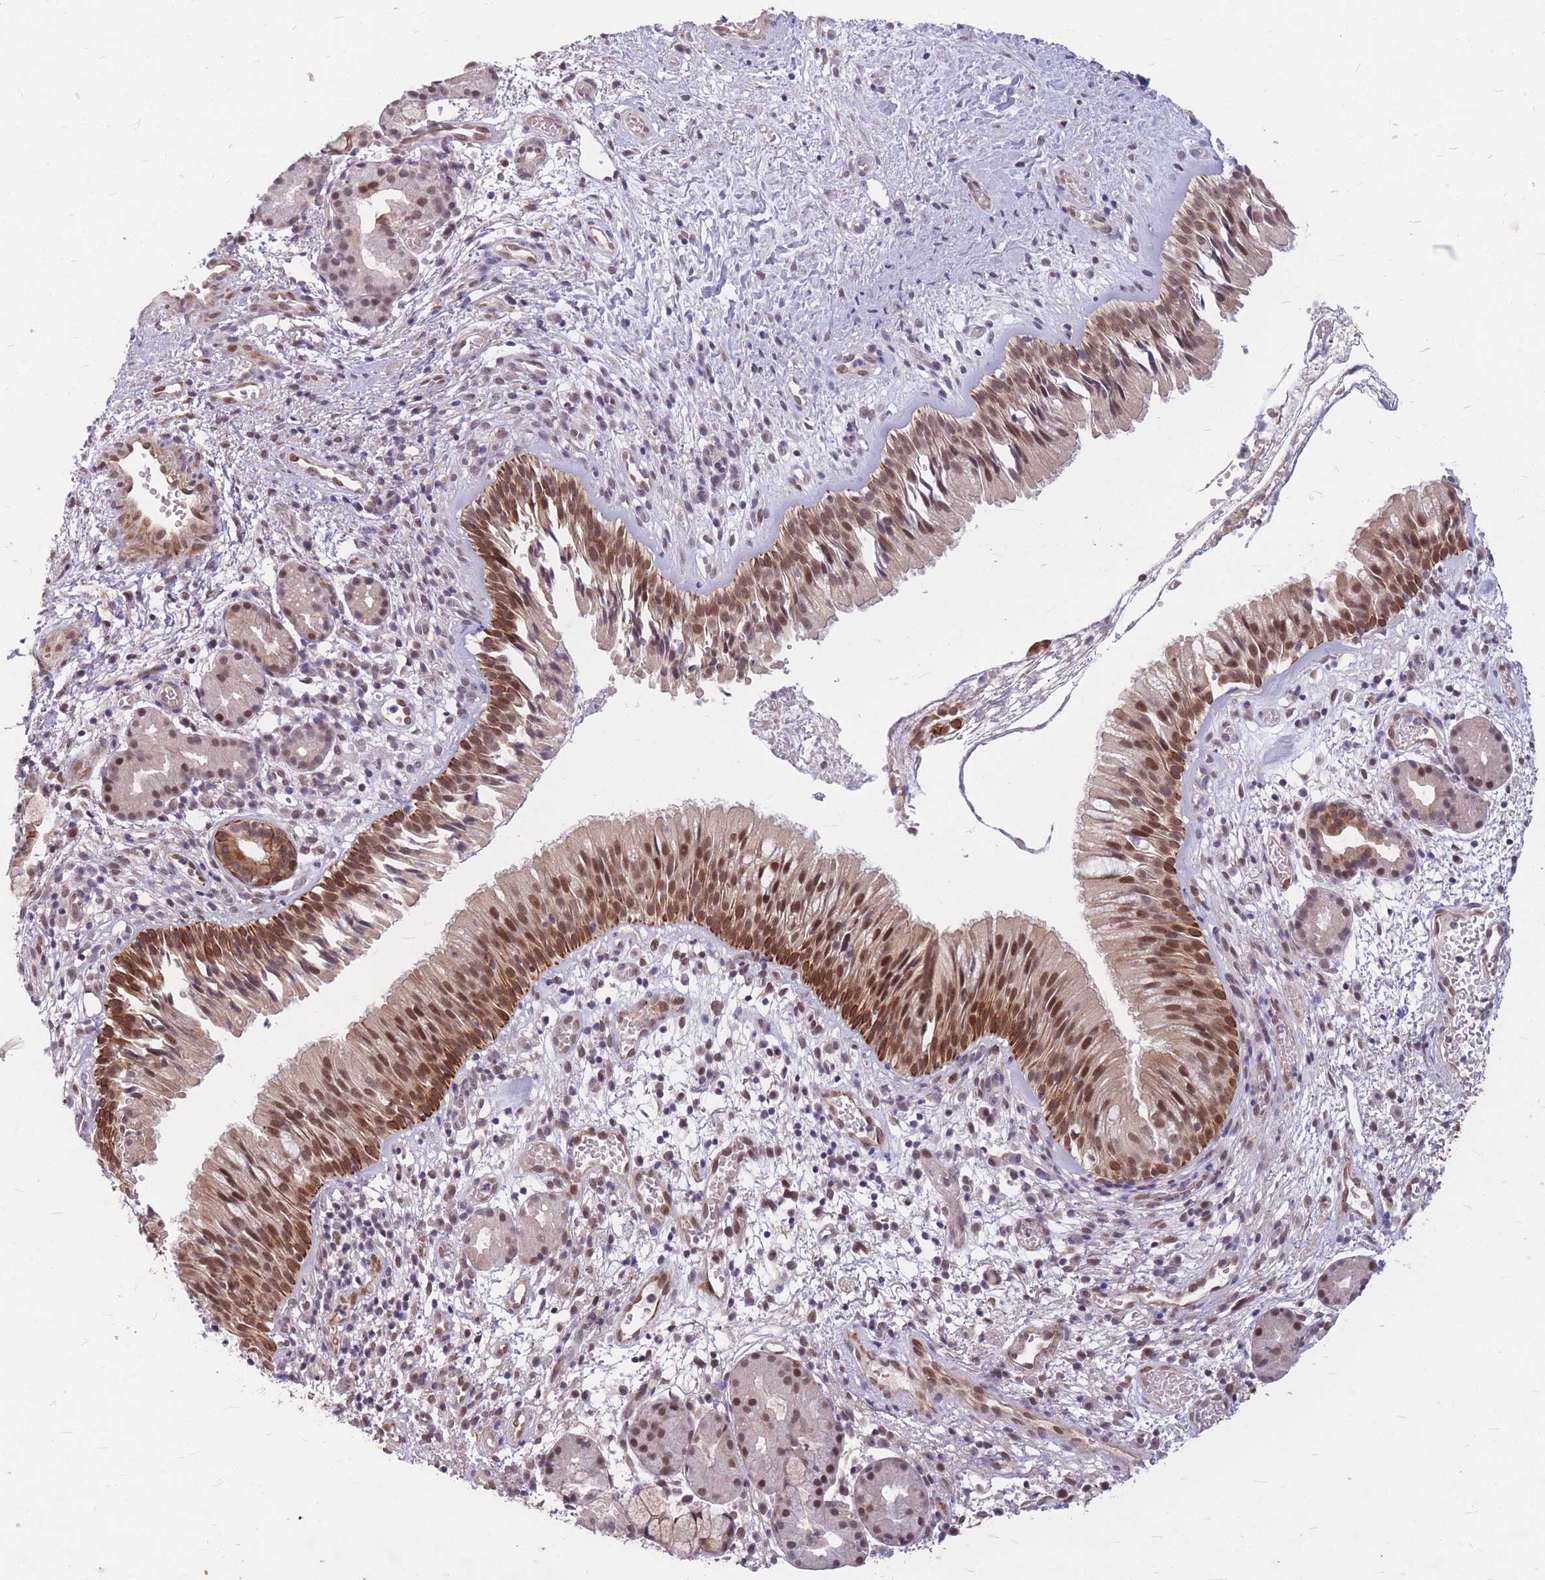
{"staining": {"intensity": "moderate", "quantity": ">75%", "location": "cytoplasmic/membranous,nuclear"}, "tissue": "nasopharynx", "cell_type": "Respiratory epithelial cells", "image_type": "normal", "snomed": [{"axis": "morphology", "description": "Normal tissue, NOS"}, {"axis": "topography", "description": "Nasopharynx"}], "caption": "Immunohistochemical staining of unremarkable nasopharynx exhibits >75% levels of moderate cytoplasmic/membranous,nuclear protein expression in approximately >75% of respiratory epithelial cells.", "gene": "ERCC2", "patient": {"sex": "male", "age": 65}}